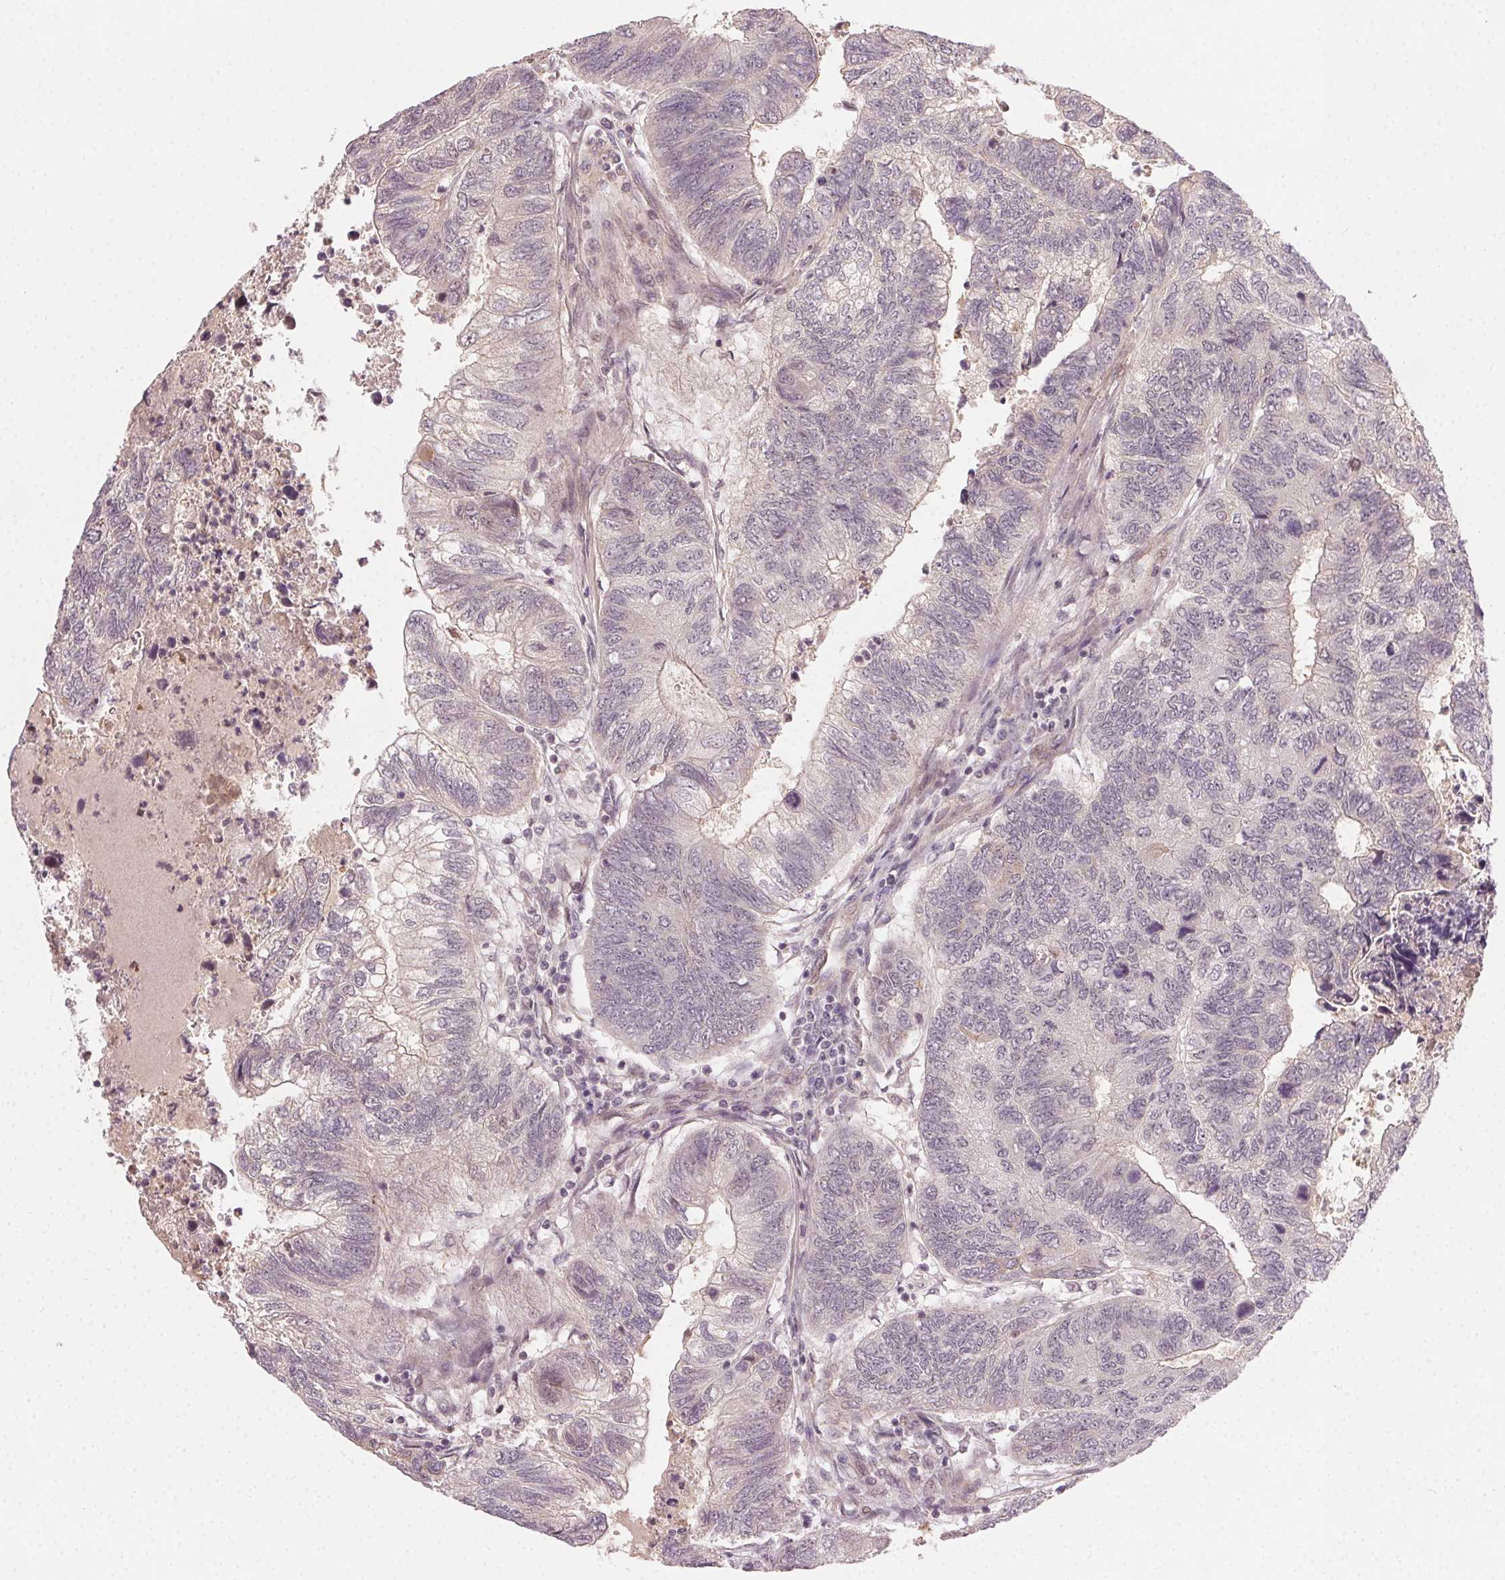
{"staining": {"intensity": "negative", "quantity": "none", "location": "none"}, "tissue": "colorectal cancer", "cell_type": "Tumor cells", "image_type": "cancer", "snomed": [{"axis": "morphology", "description": "Adenocarcinoma, NOS"}, {"axis": "topography", "description": "Colon"}], "caption": "Immunohistochemical staining of colorectal cancer (adenocarcinoma) shows no significant positivity in tumor cells. Nuclei are stained in blue.", "gene": "TUB", "patient": {"sex": "female", "age": 67}}